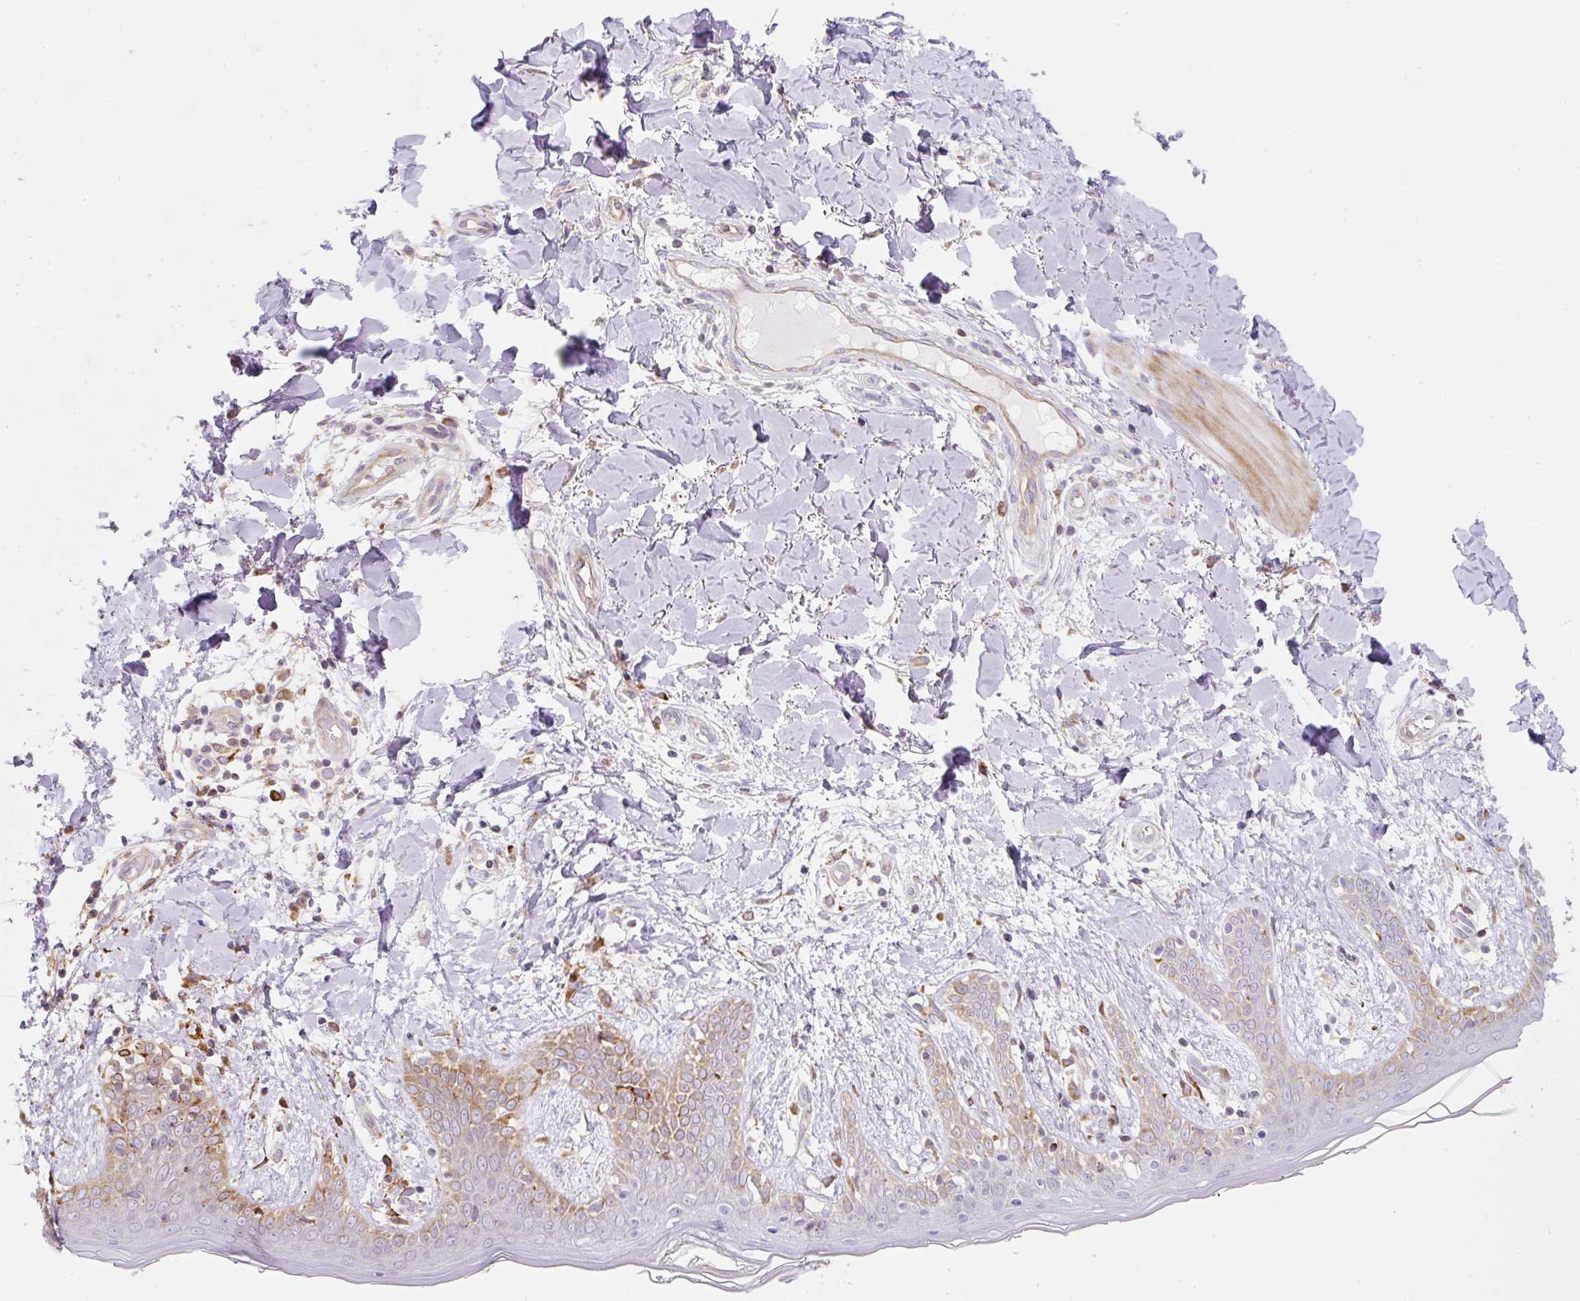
{"staining": {"intensity": "negative", "quantity": "none", "location": "none"}, "tissue": "skin", "cell_type": "Fibroblasts", "image_type": "normal", "snomed": [{"axis": "morphology", "description": "Normal tissue, NOS"}, {"axis": "topography", "description": "Skin"}], "caption": "The micrograph displays no significant expression in fibroblasts of skin. The staining is performed using DAB (3,3'-diaminobenzidine) brown chromogen with nuclei counter-stained in using hematoxylin.", "gene": "ERAP2", "patient": {"sex": "female", "age": 34}}